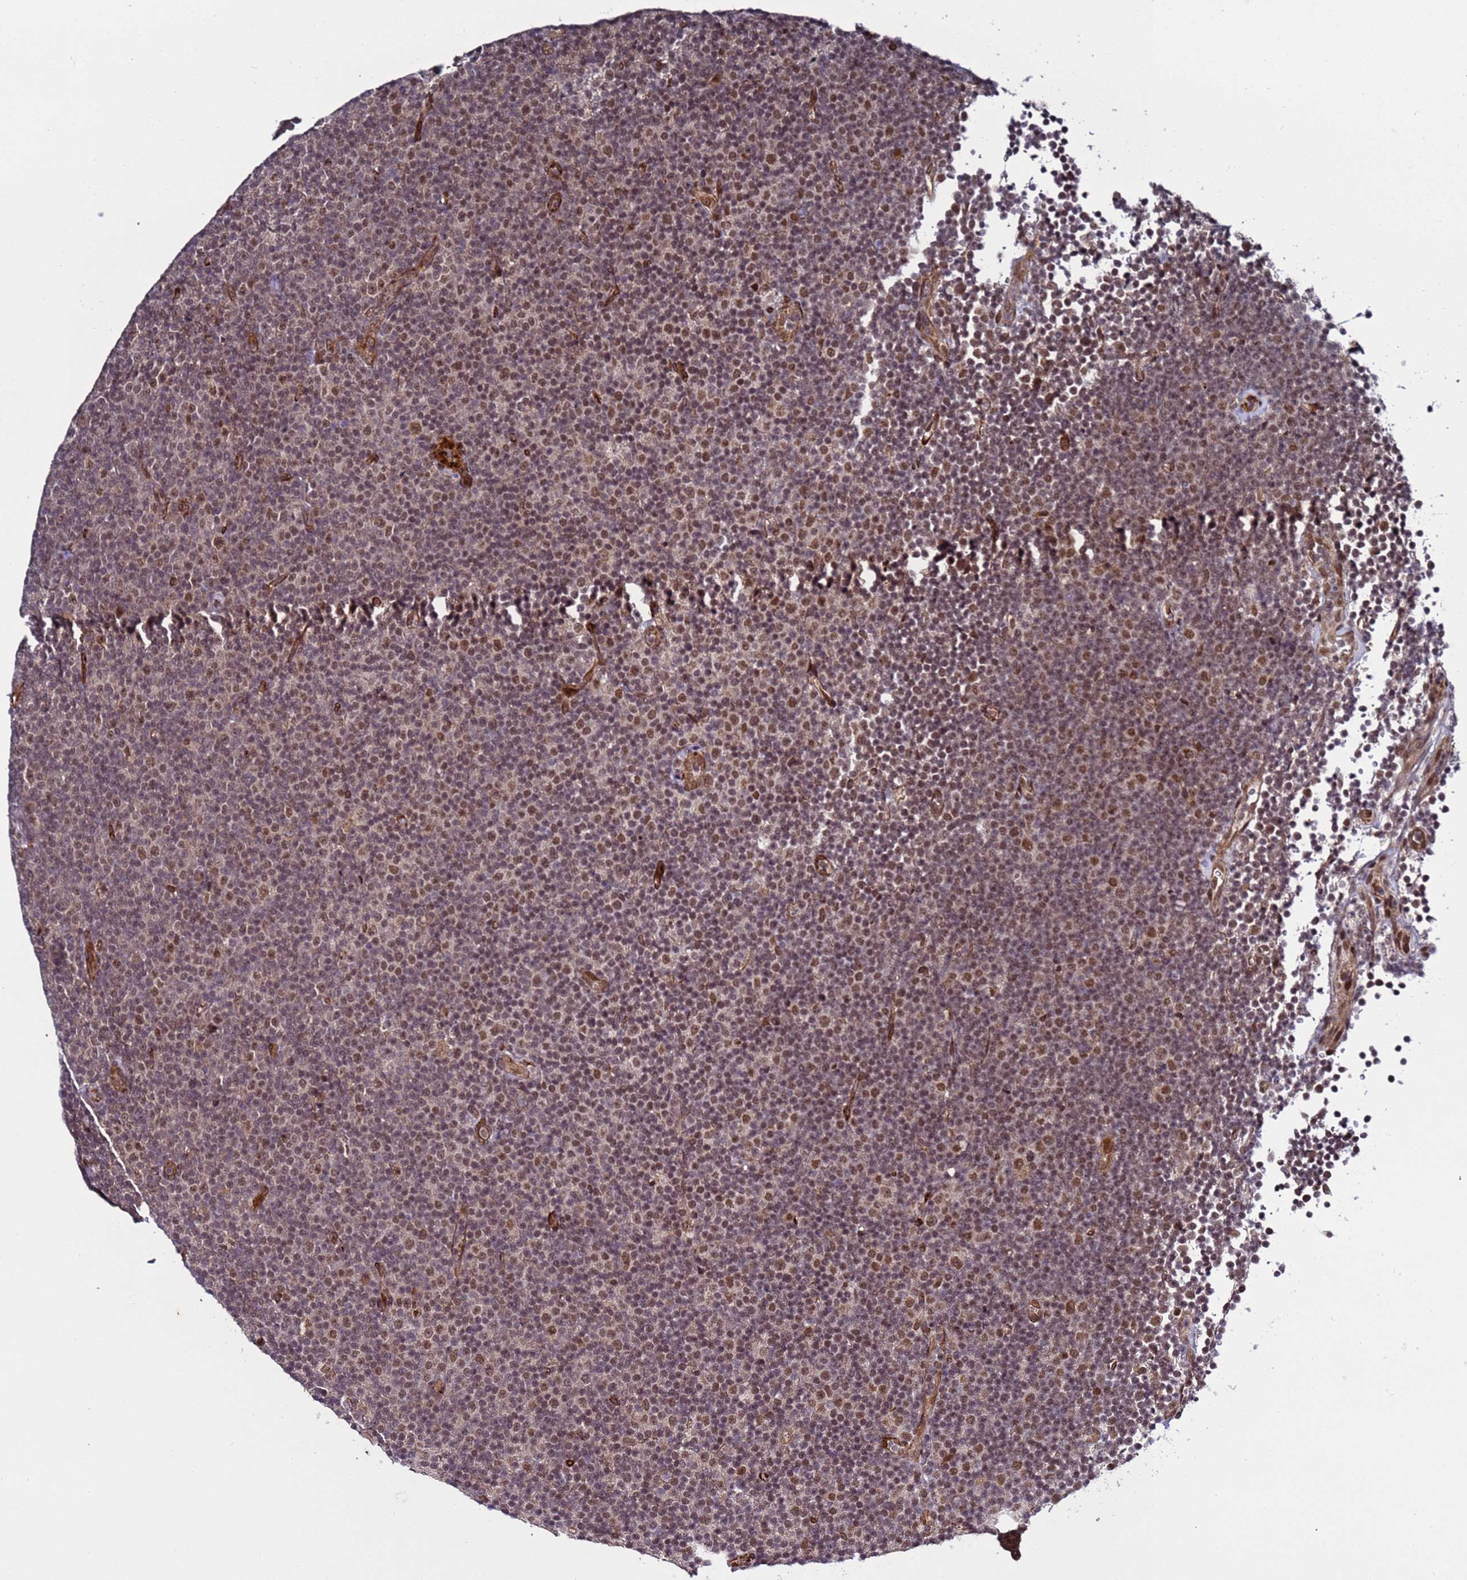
{"staining": {"intensity": "moderate", "quantity": ">75%", "location": "nuclear"}, "tissue": "lymphoma", "cell_type": "Tumor cells", "image_type": "cancer", "snomed": [{"axis": "morphology", "description": "Malignant lymphoma, non-Hodgkin's type, Low grade"}, {"axis": "topography", "description": "Lymph node"}], "caption": "A histopathology image showing moderate nuclear staining in about >75% of tumor cells in malignant lymphoma, non-Hodgkin's type (low-grade), as visualized by brown immunohistochemical staining.", "gene": "POLR2D", "patient": {"sex": "female", "age": 67}}